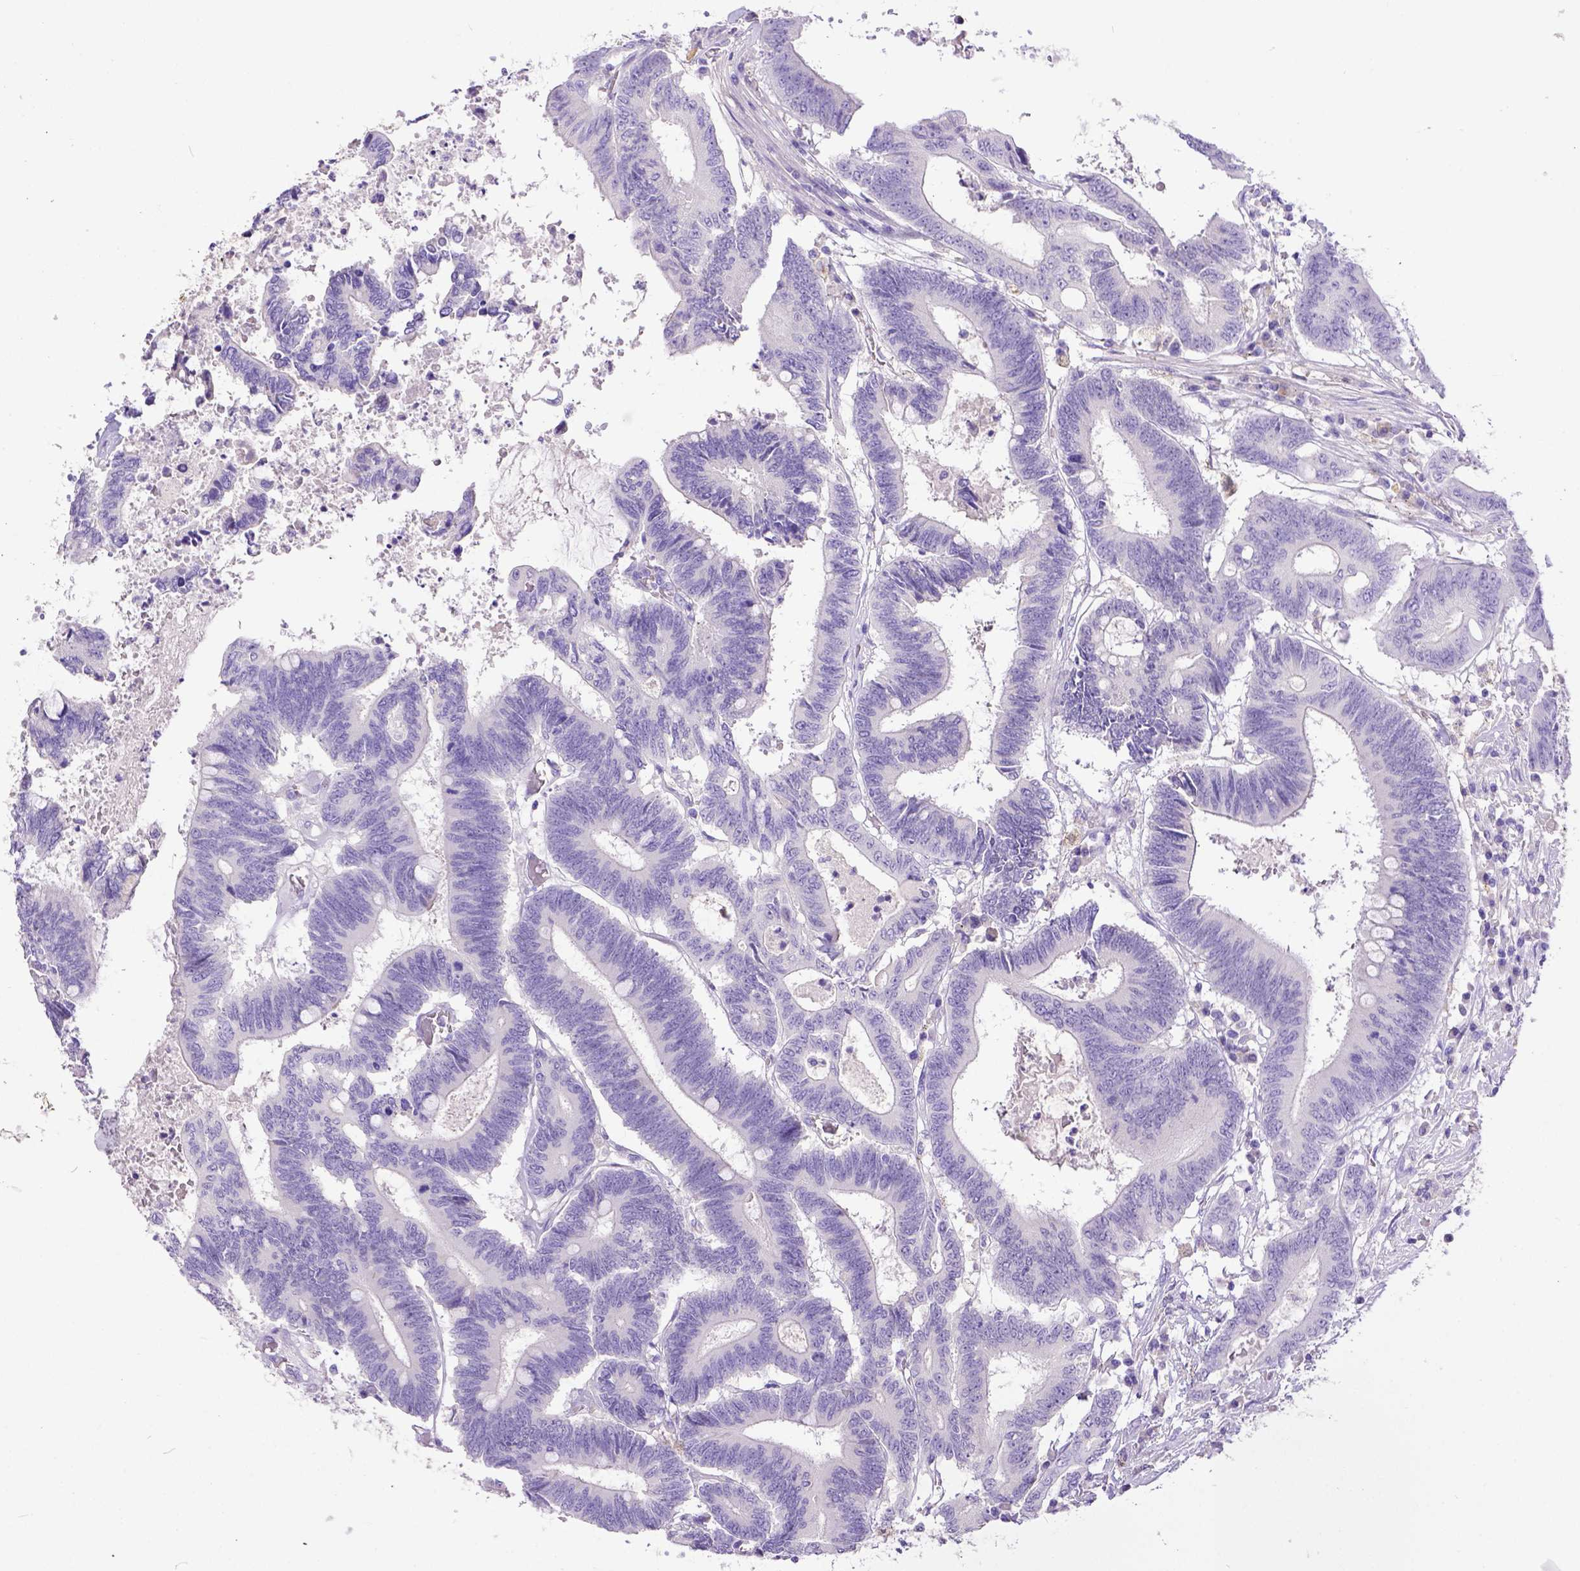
{"staining": {"intensity": "negative", "quantity": "none", "location": "none"}, "tissue": "colorectal cancer", "cell_type": "Tumor cells", "image_type": "cancer", "snomed": [{"axis": "morphology", "description": "Adenocarcinoma, NOS"}, {"axis": "topography", "description": "Rectum"}], "caption": "Immunohistochemical staining of colorectal cancer (adenocarcinoma) displays no significant expression in tumor cells.", "gene": "KIT", "patient": {"sex": "male", "age": 54}}